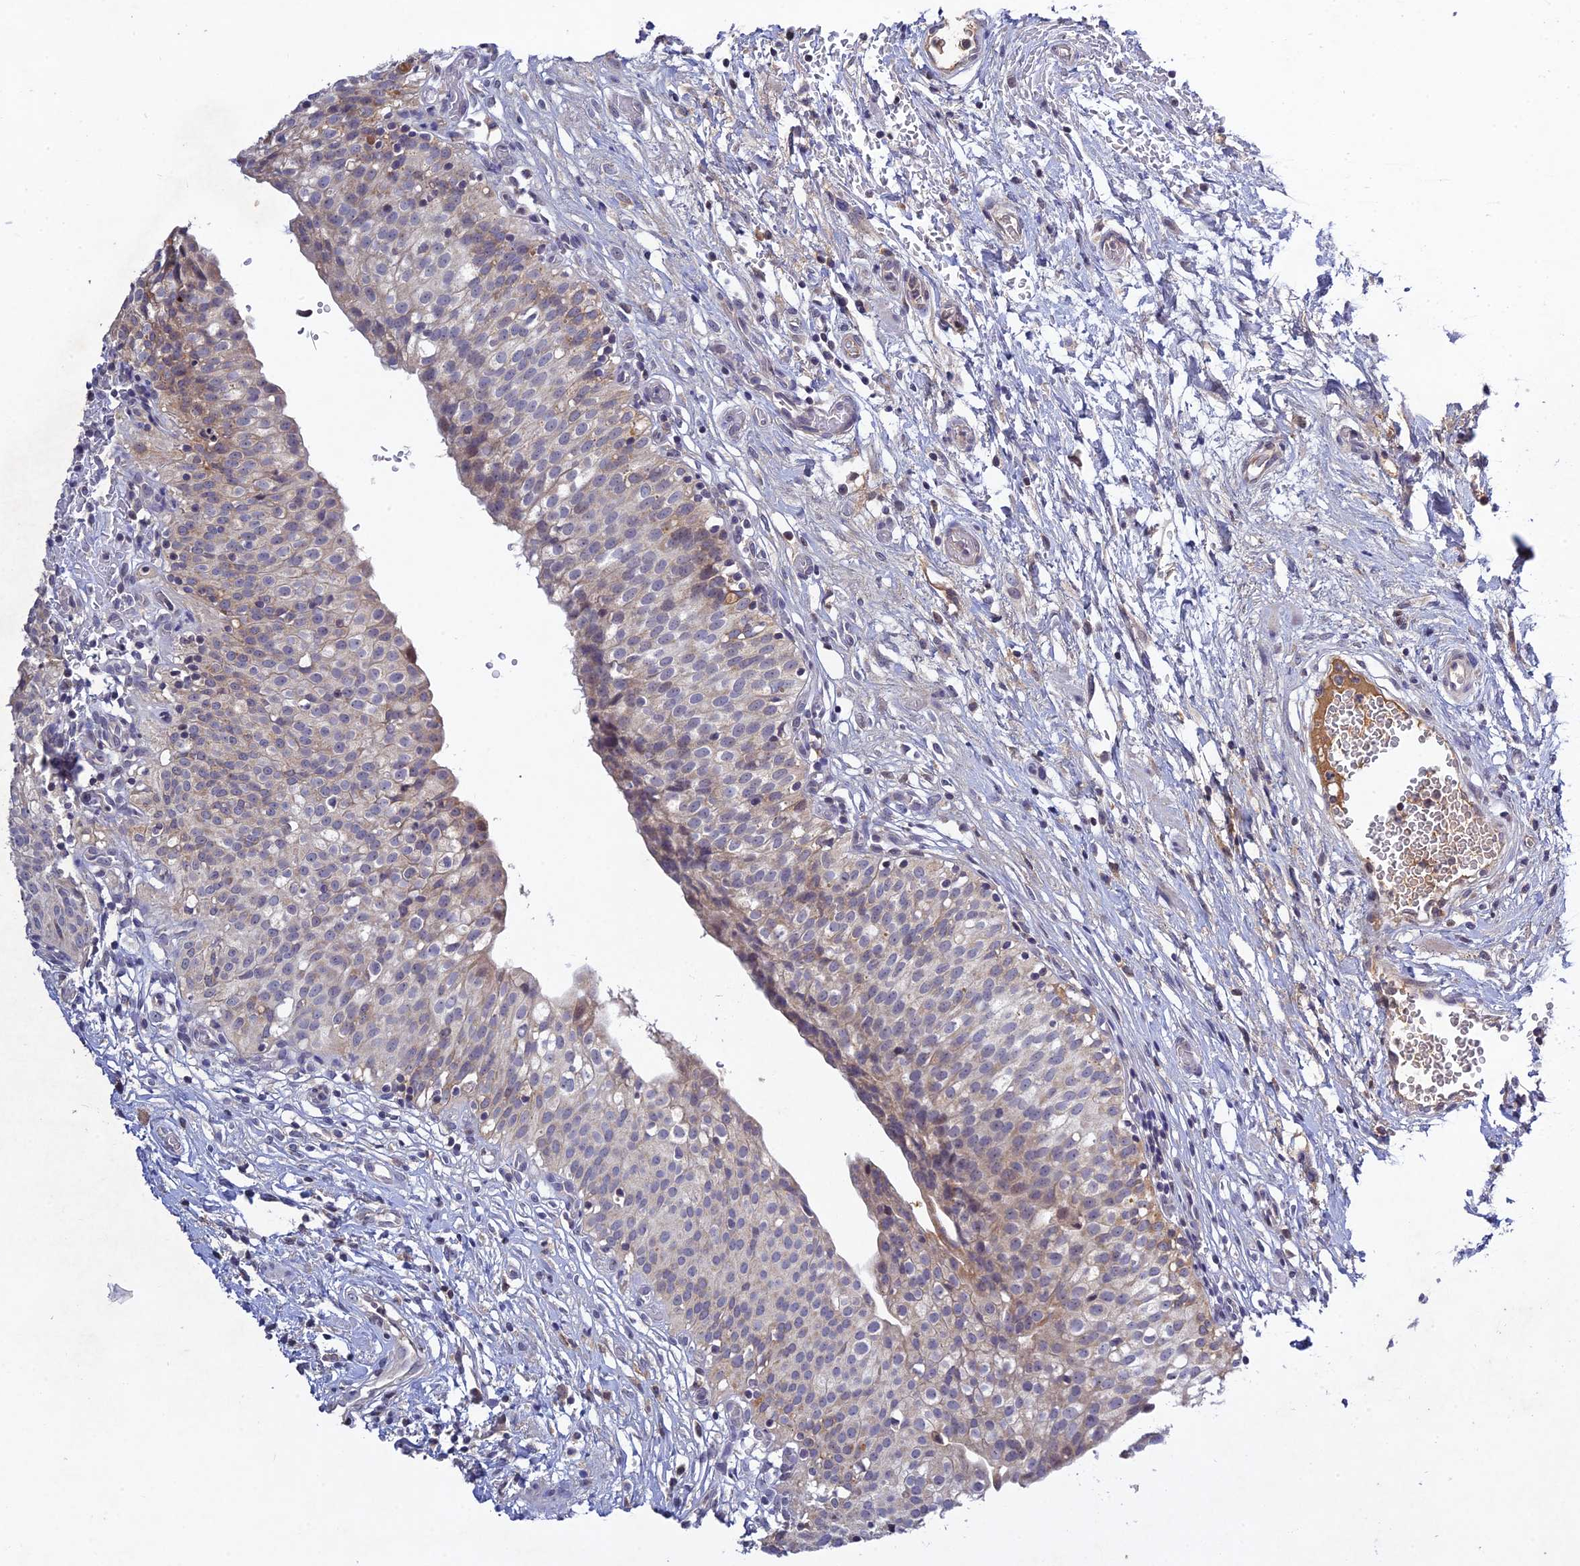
{"staining": {"intensity": "weak", "quantity": "25%-75%", "location": "cytoplasmic/membranous"}, "tissue": "urinary bladder", "cell_type": "Urothelial cells", "image_type": "normal", "snomed": [{"axis": "morphology", "description": "Normal tissue, NOS"}, {"axis": "topography", "description": "Urinary bladder"}], "caption": "Immunohistochemistry (IHC) (DAB (3,3'-diaminobenzidine)) staining of benign urinary bladder shows weak cytoplasmic/membranous protein expression in about 25%-75% of urothelial cells.", "gene": "CHST5", "patient": {"sex": "male", "age": 55}}